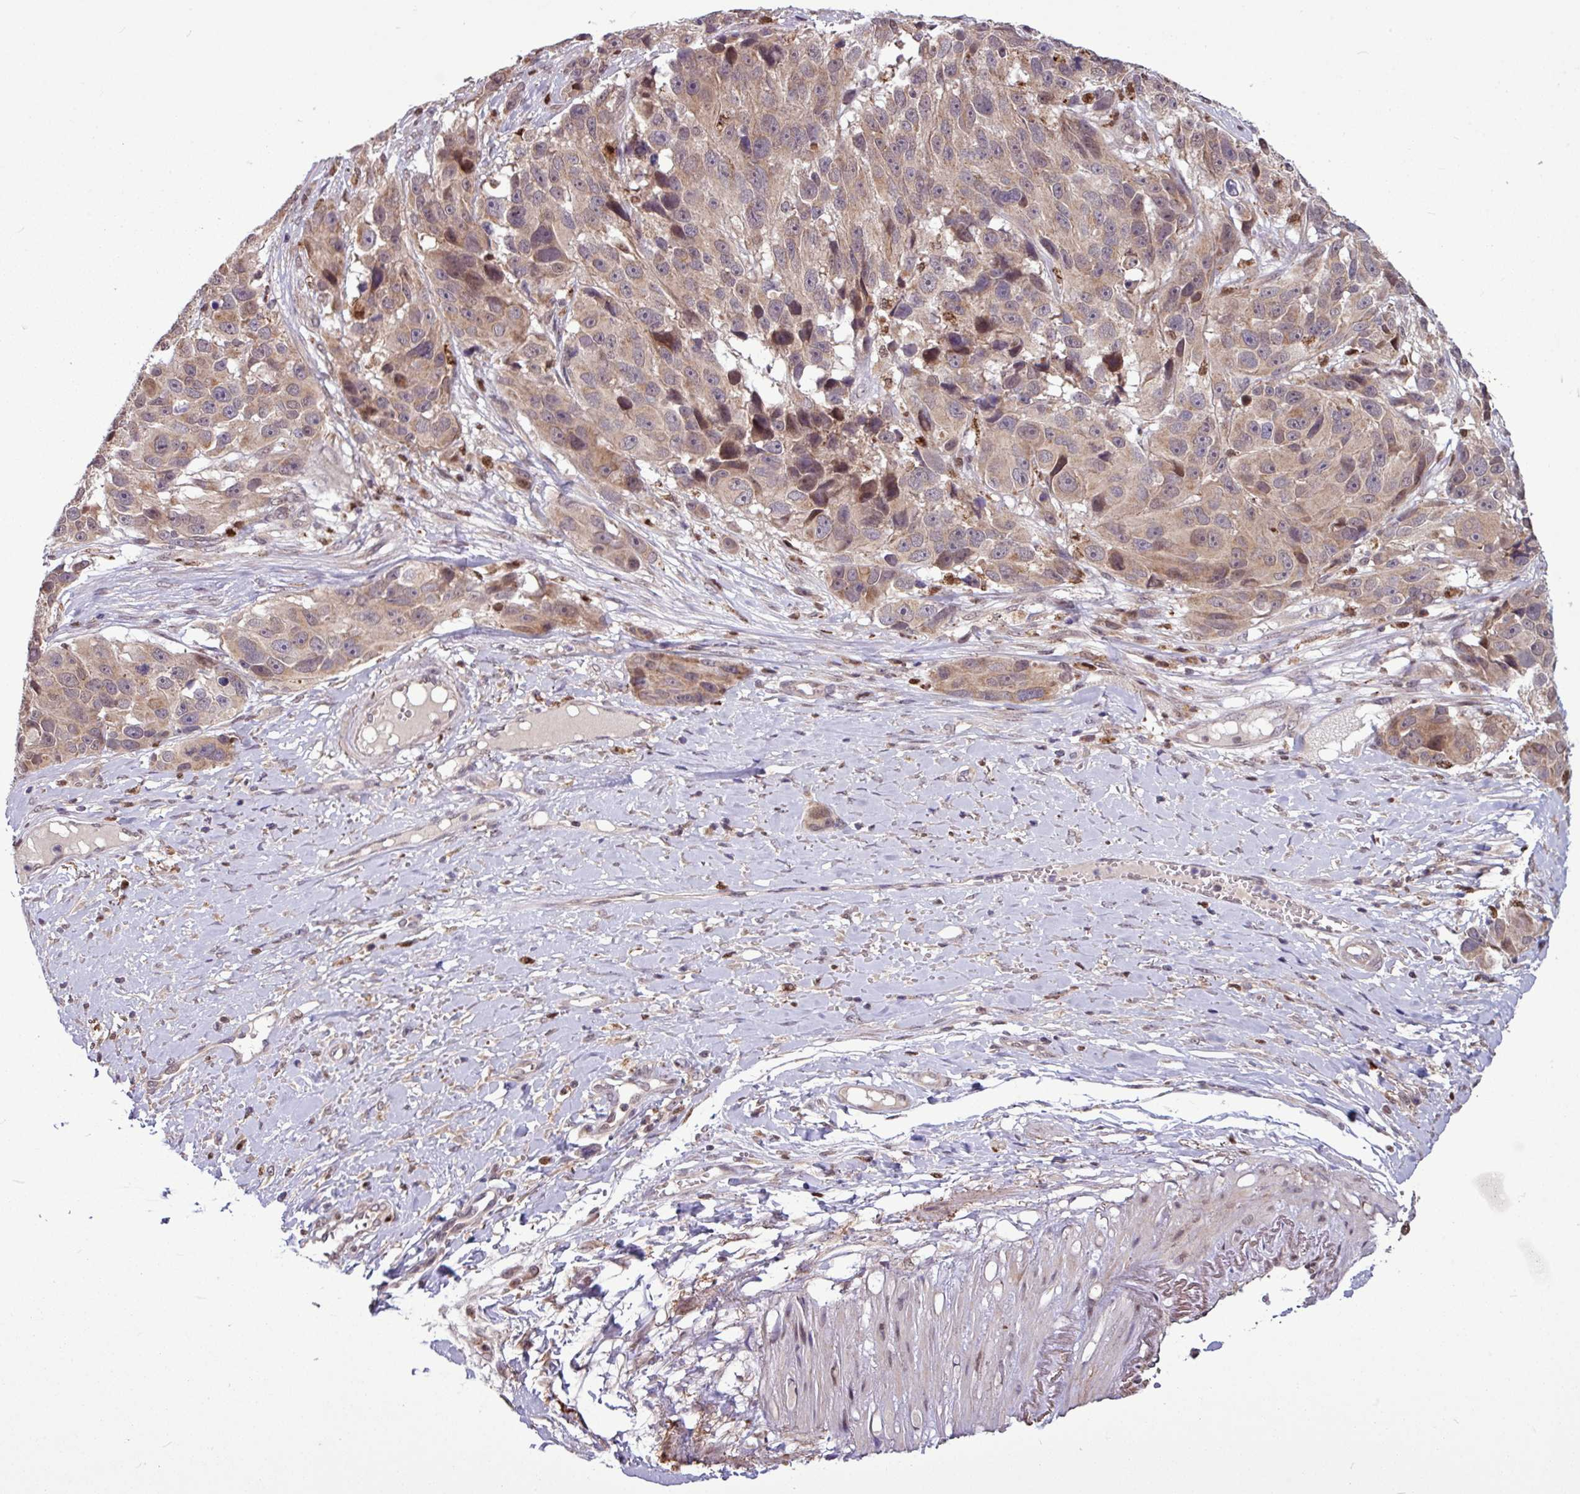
{"staining": {"intensity": "moderate", "quantity": ">75%", "location": "cytoplasmic/membranous,nuclear"}, "tissue": "melanoma", "cell_type": "Tumor cells", "image_type": "cancer", "snomed": [{"axis": "morphology", "description": "Malignant melanoma, NOS"}, {"axis": "topography", "description": "Skin"}], "caption": "Immunohistochemical staining of human malignant melanoma displays medium levels of moderate cytoplasmic/membranous and nuclear protein staining in approximately >75% of tumor cells.", "gene": "SKIC2", "patient": {"sex": "male", "age": 84}}